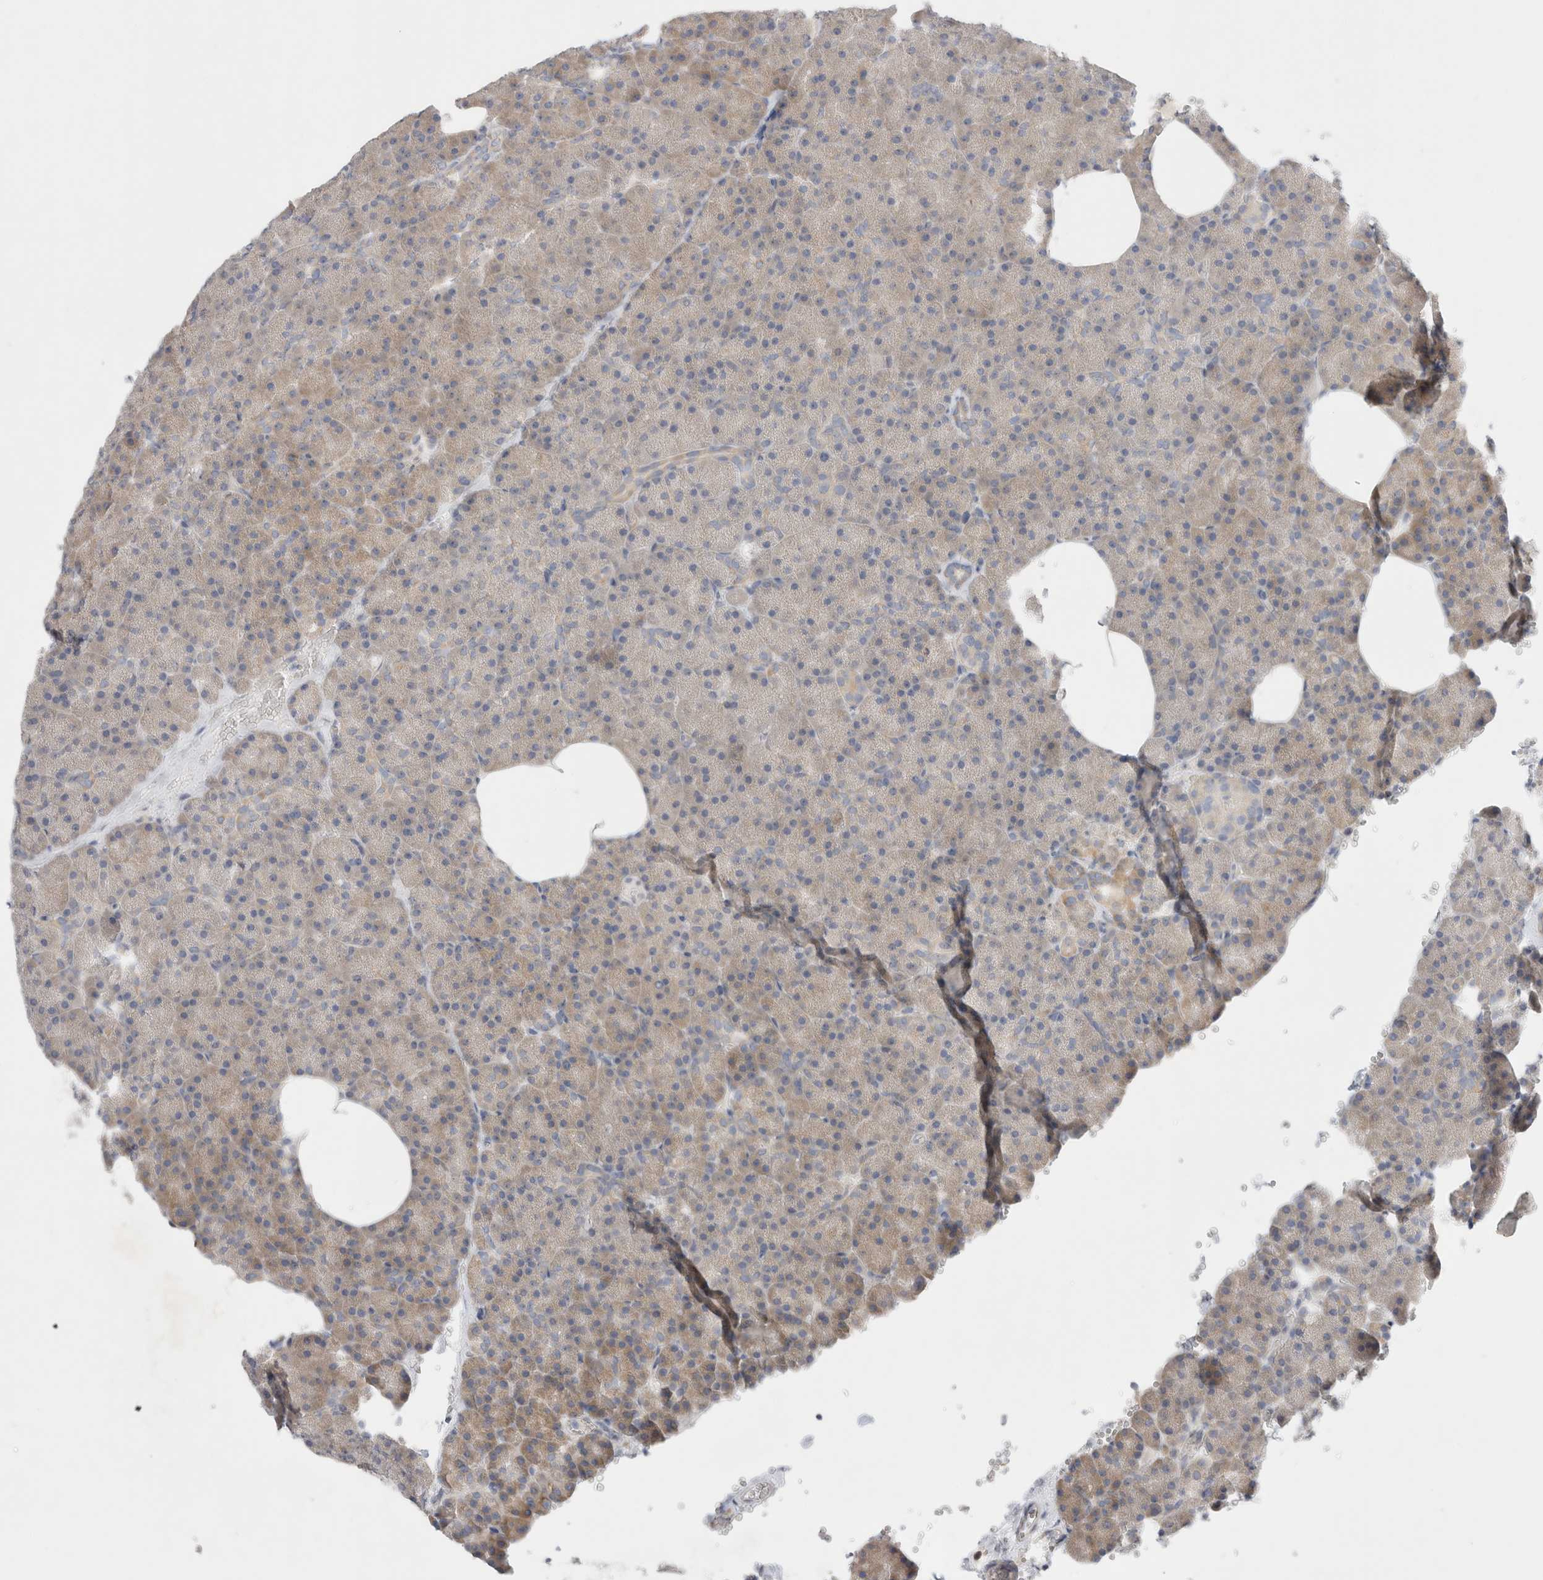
{"staining": {"intensity": "weak", "quantity": "<25%", "location": "cytoplasmic/membranous"}, "tissue": "pancreas", "cell_type": "Exocrine glandular cells", "image_type": "normal", "snomed": [{"axis": "morphology", "description": "Normal tissue, NOS"}, {"axis": "morphology", "description": "Carcinoid, malignant, NOS"}, {"axis": "topography", "description": "Pancreas"}], "caption": "Exocrine glandular cells show no significant positivity in benign pancreas. Brightfield microscopy of immunohistochemistry stained with DAB (3,3'-diaminobenzidine) (brown) and hematoxylin (blue), captured at high magnification.", "gene": "ZNF23", "patient": {"sex": "female", "age": 35}}